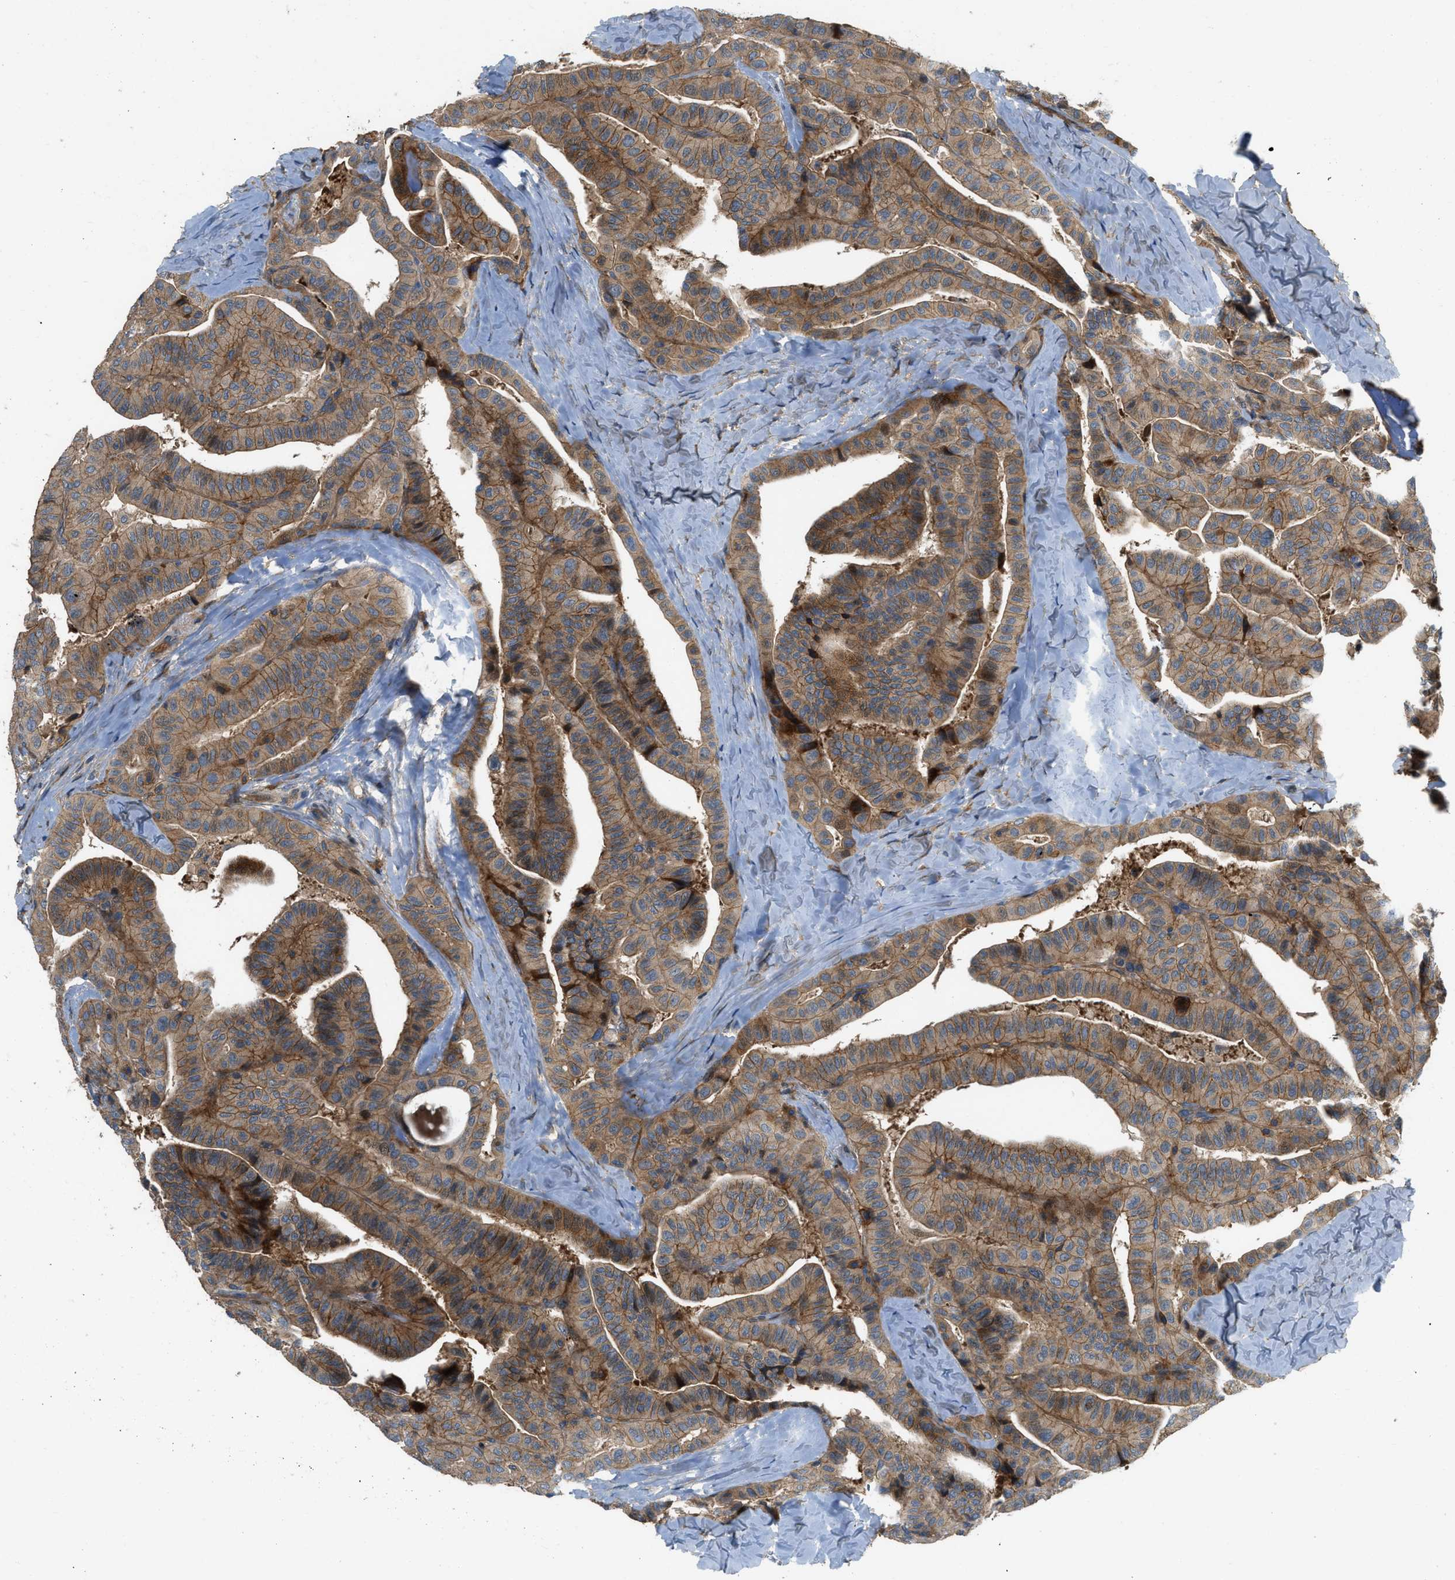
{"staining": {"intensity": "moderate", "quantity": ">75%", "location": "cytoplasmic/membranous"}, "tissue": "thyroid cancer", "cell_type": "Tumor cells", "image_type": "cancer", "snomed": [{"axis": "morphology", "description": "Papillary adenocarcinoma, NOS"}, {"axis": "topography", "description": "Thyroid gland"}], "caption": "The histopathology image displays a brown stain indicating the presence of a protein in the cytoplasmic/membranous of tumor cells in papillary adenocarcinoma (thyroid). Nuclei are stained in blue.", "gene": "CNNM3", "patient": {"sex": "male", "age": 77}}